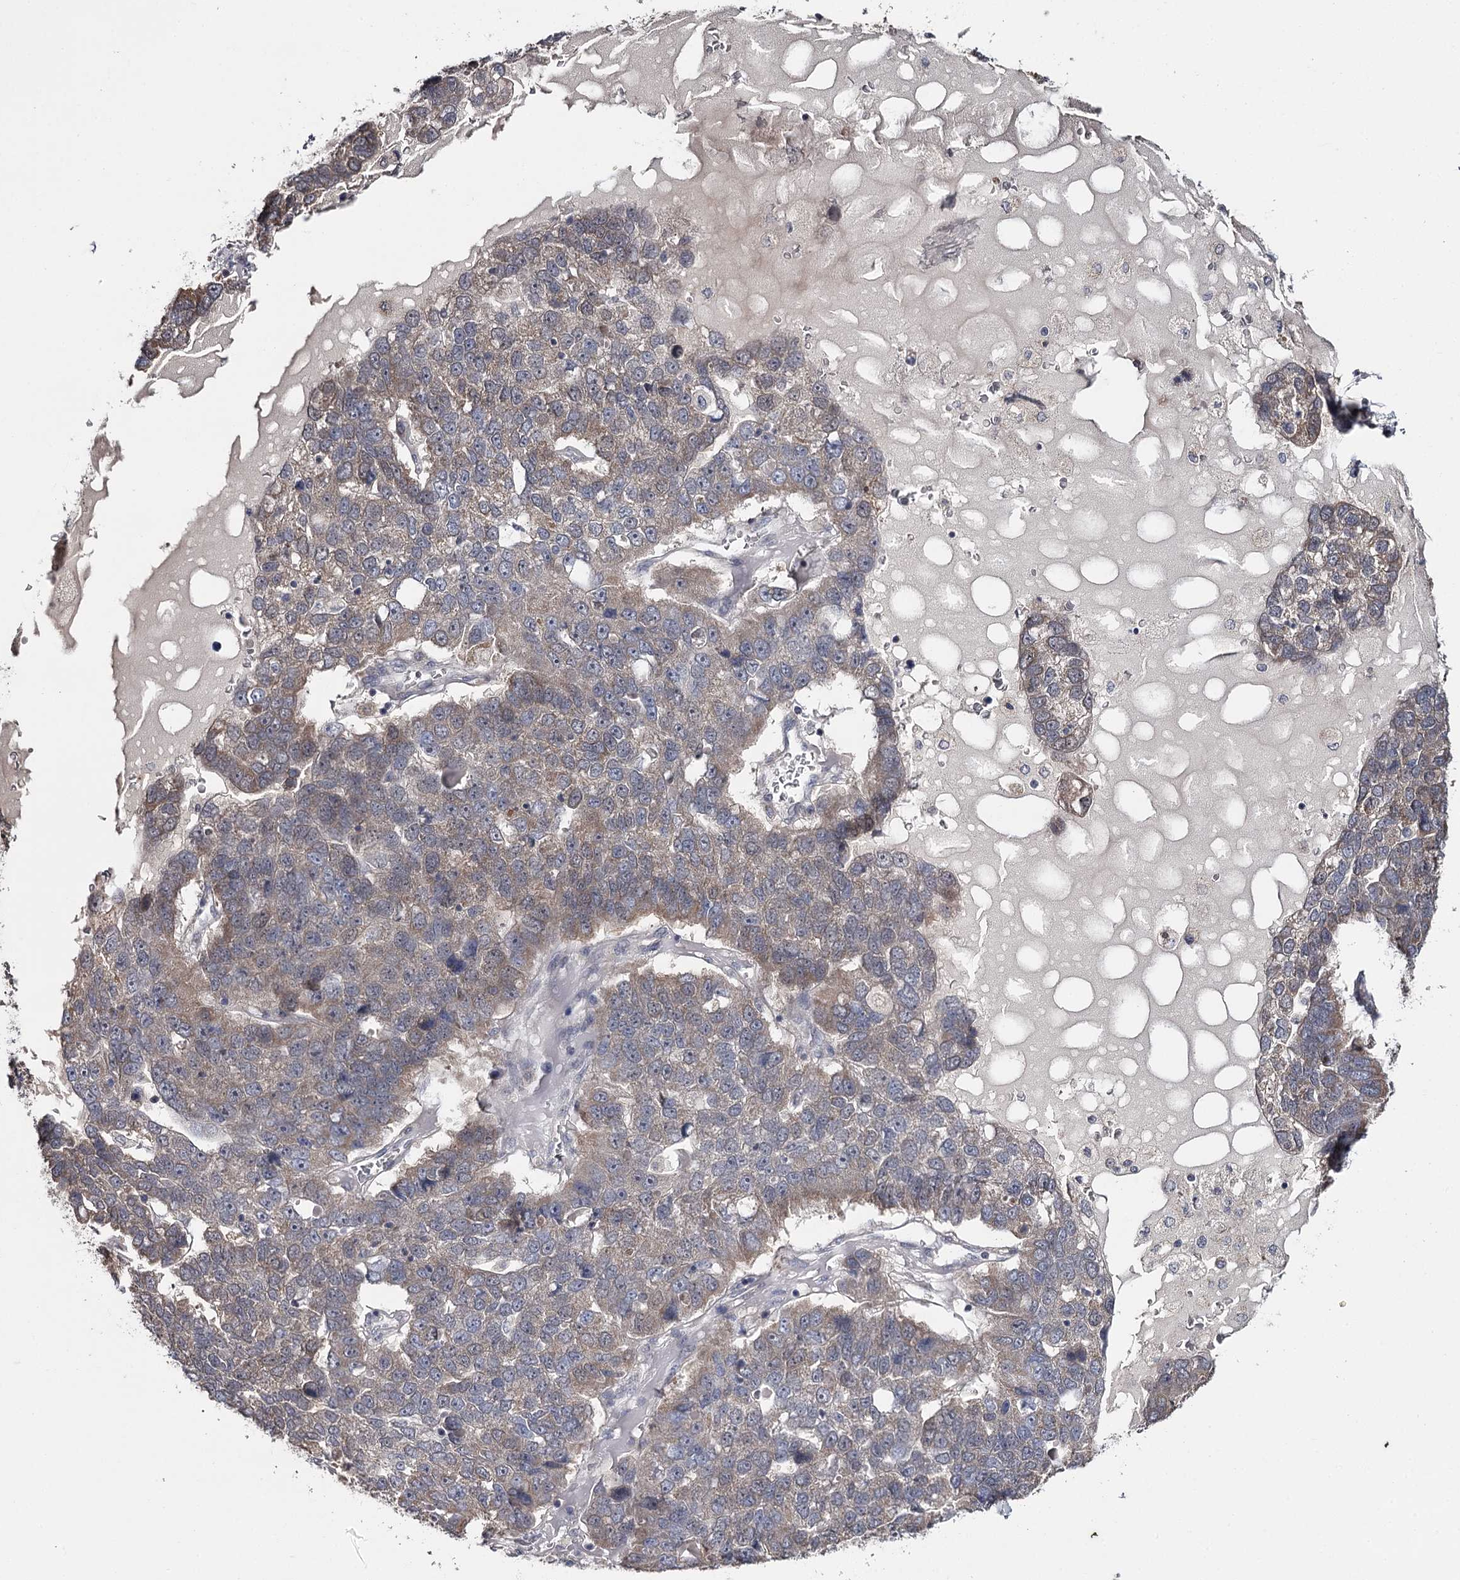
{"staining": {"intensity": "weak", "quantity": "25%-75%", "location": "cytoplasmic/membranous"}, "tissue": "pancreatic cancer", "cell_type": "Tumor cells", "image_type": "cancer", "snomed": [{"axis": "morphology", "description": "Adenocarcinoma, NOS"}, {"axis": "topography", "description": "Pancreas"}], "caption": "Weak cytoplasmic/membranous expression is identified in about 25%-75% of tumor cells in pancreatic cancer. The protein of interest is shown in brown color, while the nuclei are stained blue.", "gene": "GTSF1", "patient": {"sex": "female", "age": 61}}